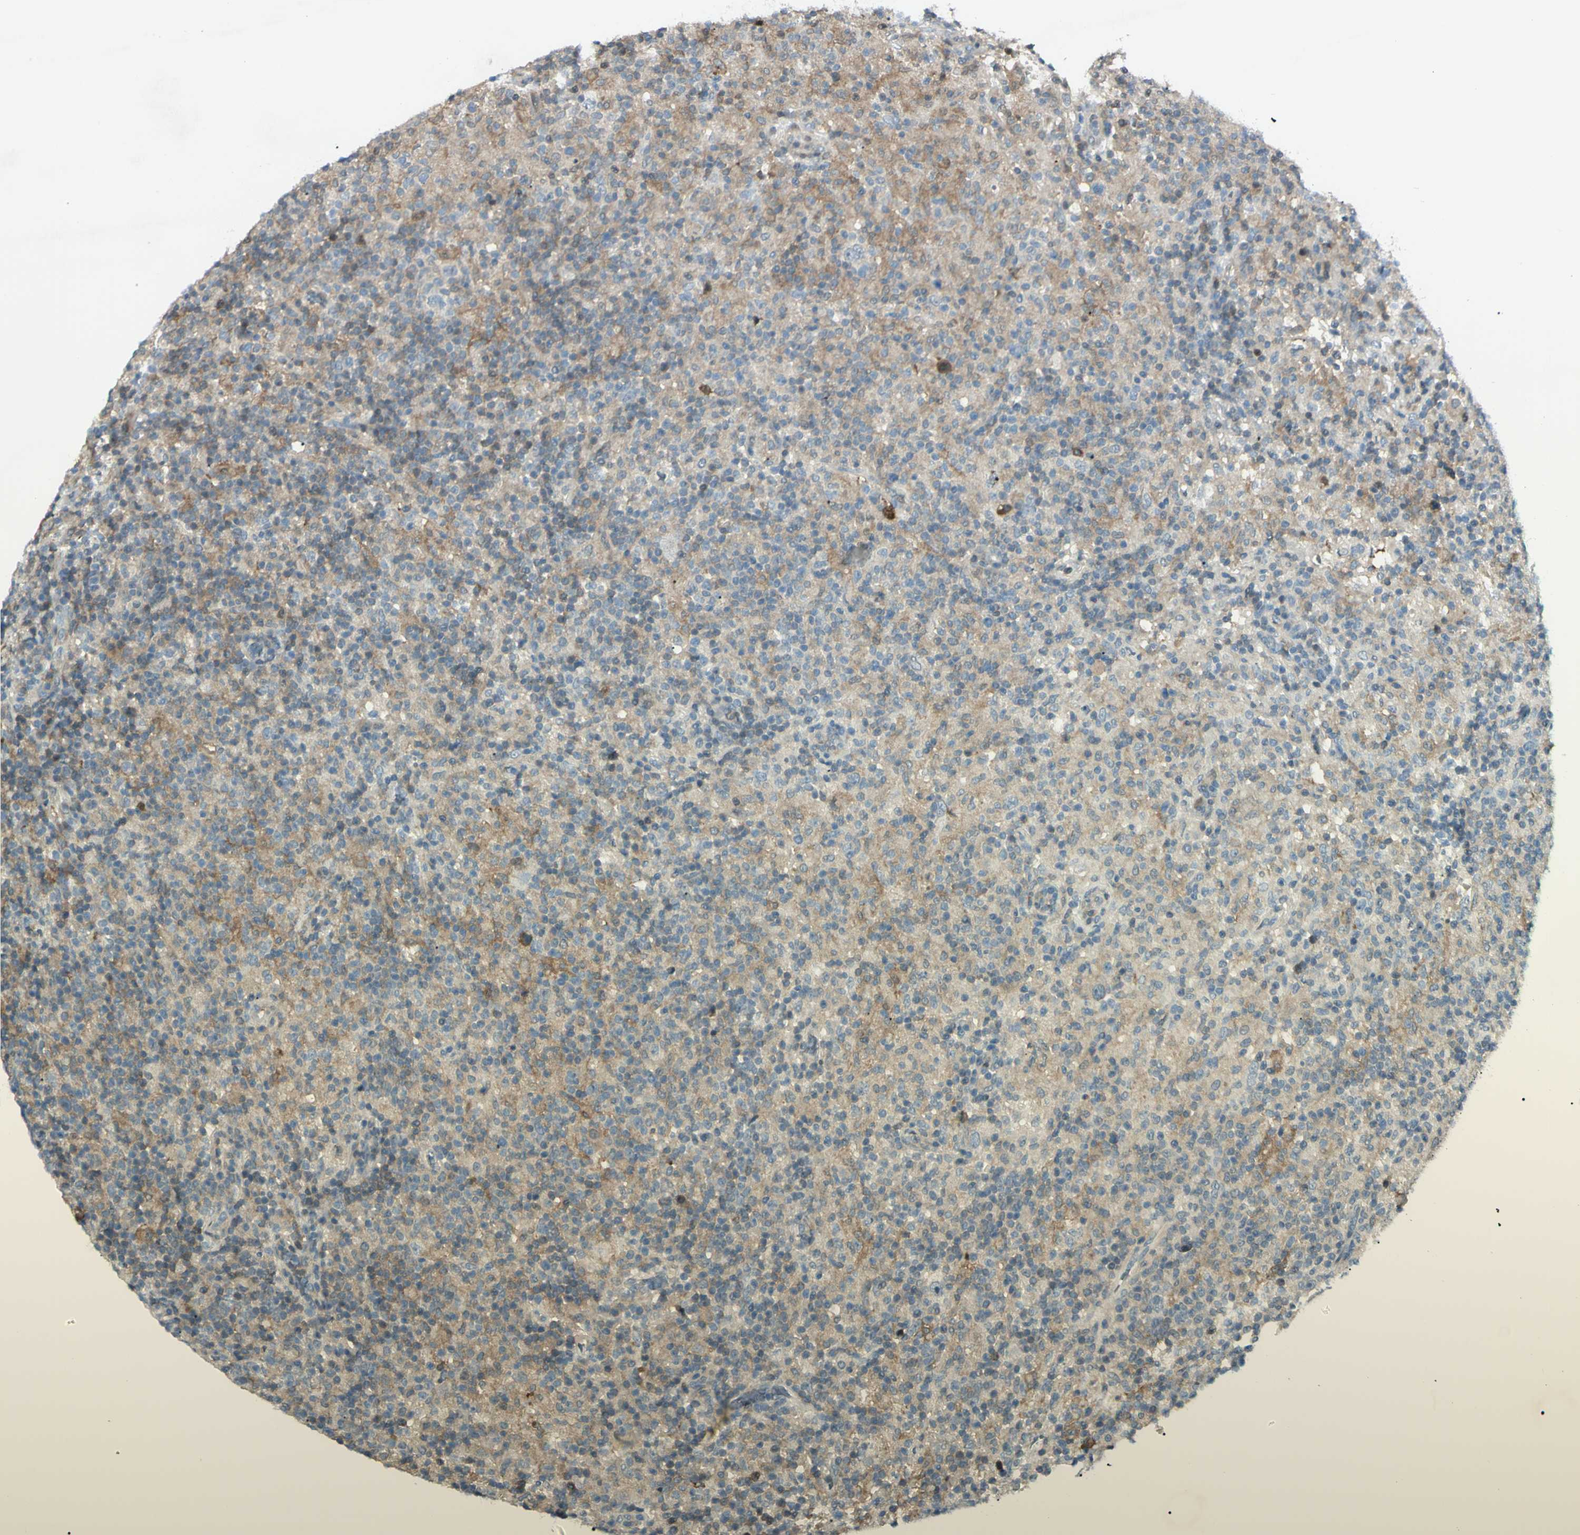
{"staining": {"intensity": "negative", "quantity": "none", "location": "none"}, "tissue": "lymphoma", "cell_type": "Tumor cells", "image_type": "cancer", "snomed": [{"axis": "morphology", "description": "Hodgkin's disease, NOS"}, {"axis": "topography", "description": "Lymph node"}], "caption": "Tumor cells are negative for brown protein staining in lymphoma.", "gene": "C1orf159", "patient": {"sex": "male", "age": 70}}